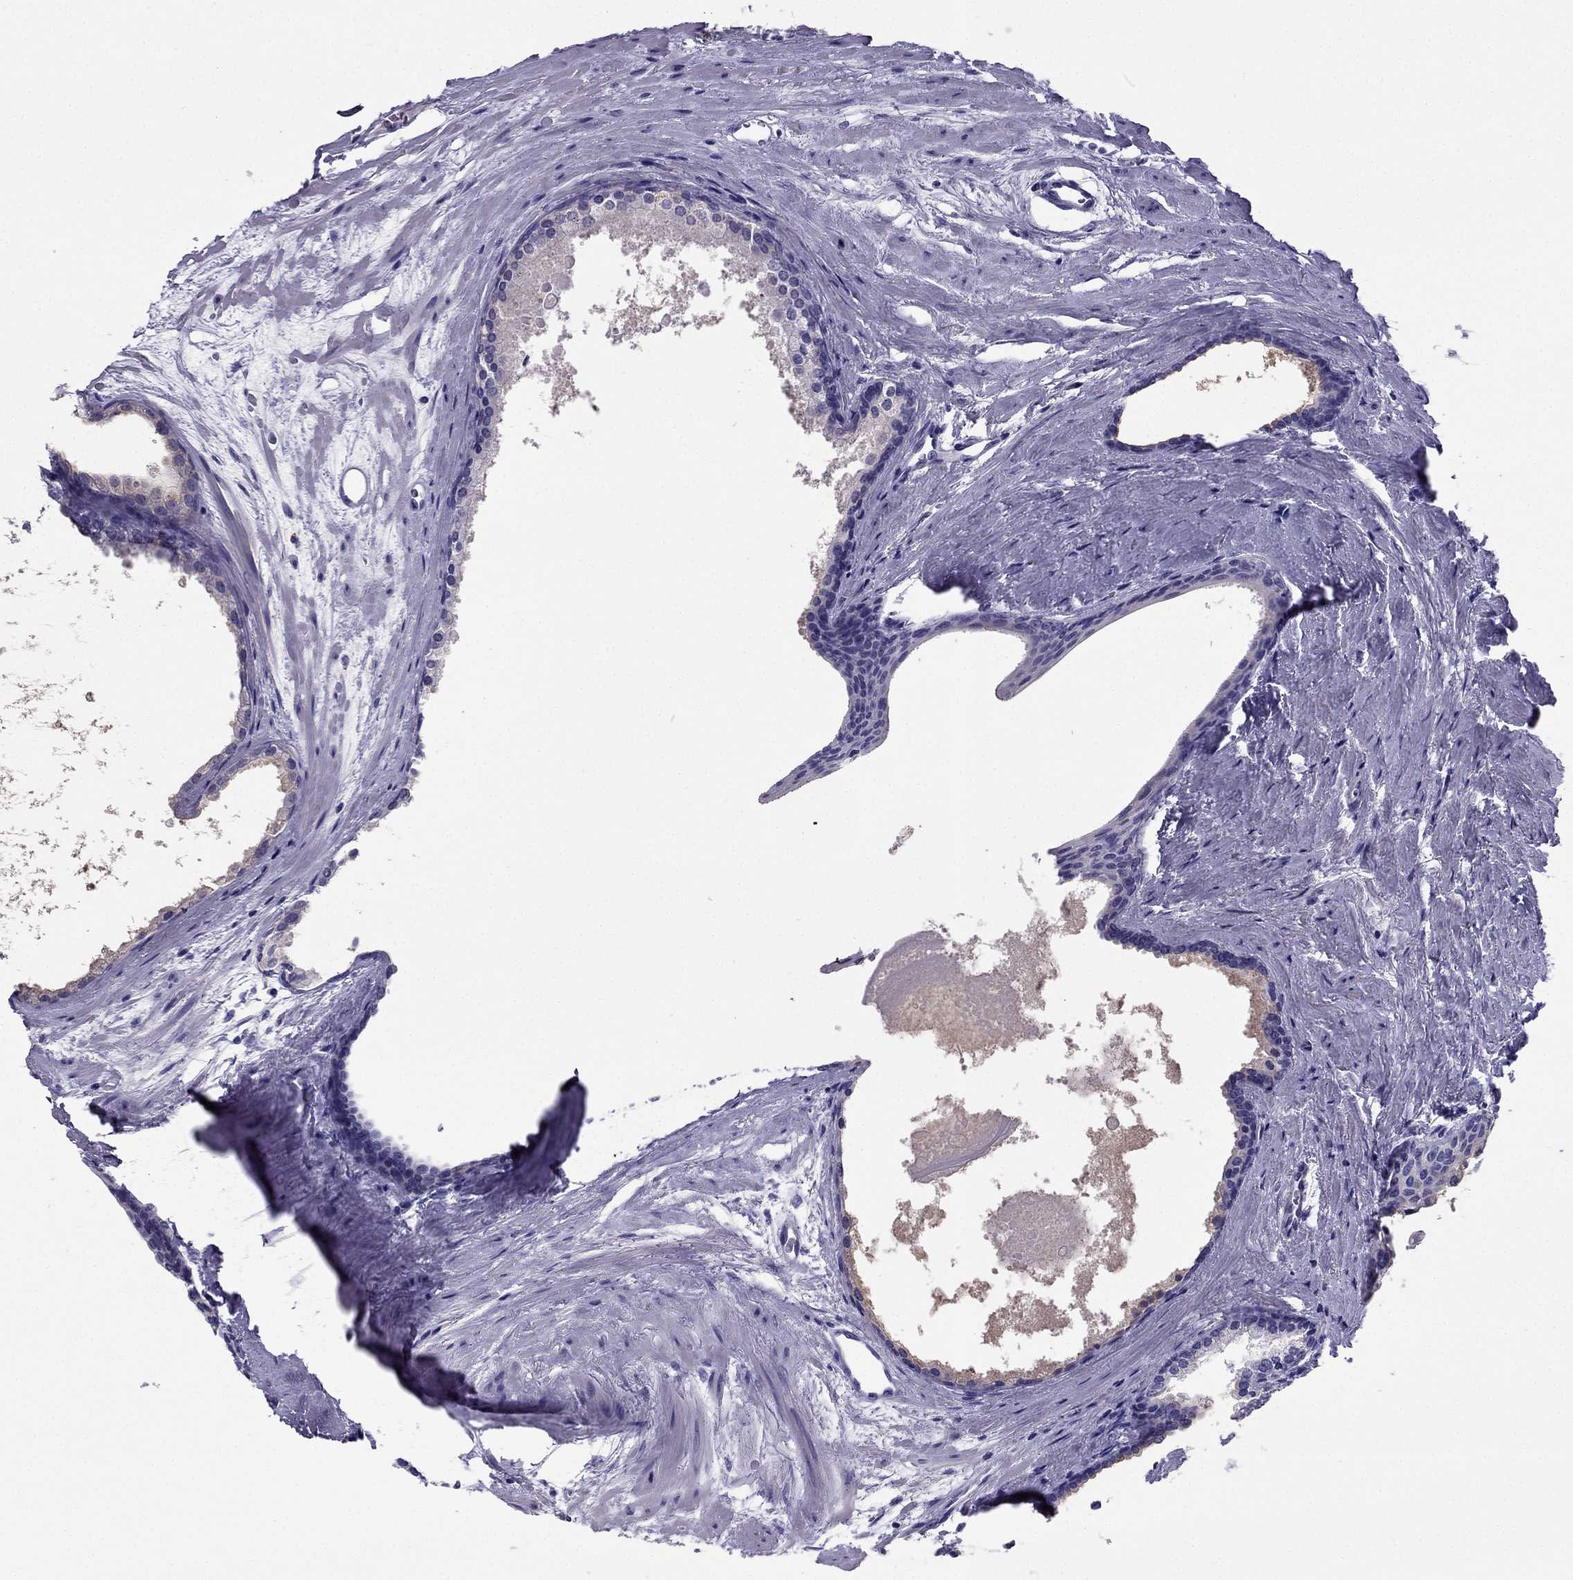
{"staining": {"intensity": "negative", "quantity": "none", "location": "none"}, "tissue": "prostate cancer", "cell_type": "Tumor cells", "image_type": "cancer", "snomed": [{"axis": "morphology", "description": "Adenocarcinoma, Low grade"}, {"axis": "topography", "description": "Prostate"}], "caption": "Histopathology image shows no protein expression in tumor cells of low-grade adenocarcinoma (prostate) tissue.", "gene": "PTH", "patient": {"sex": "male", "age": 56}}